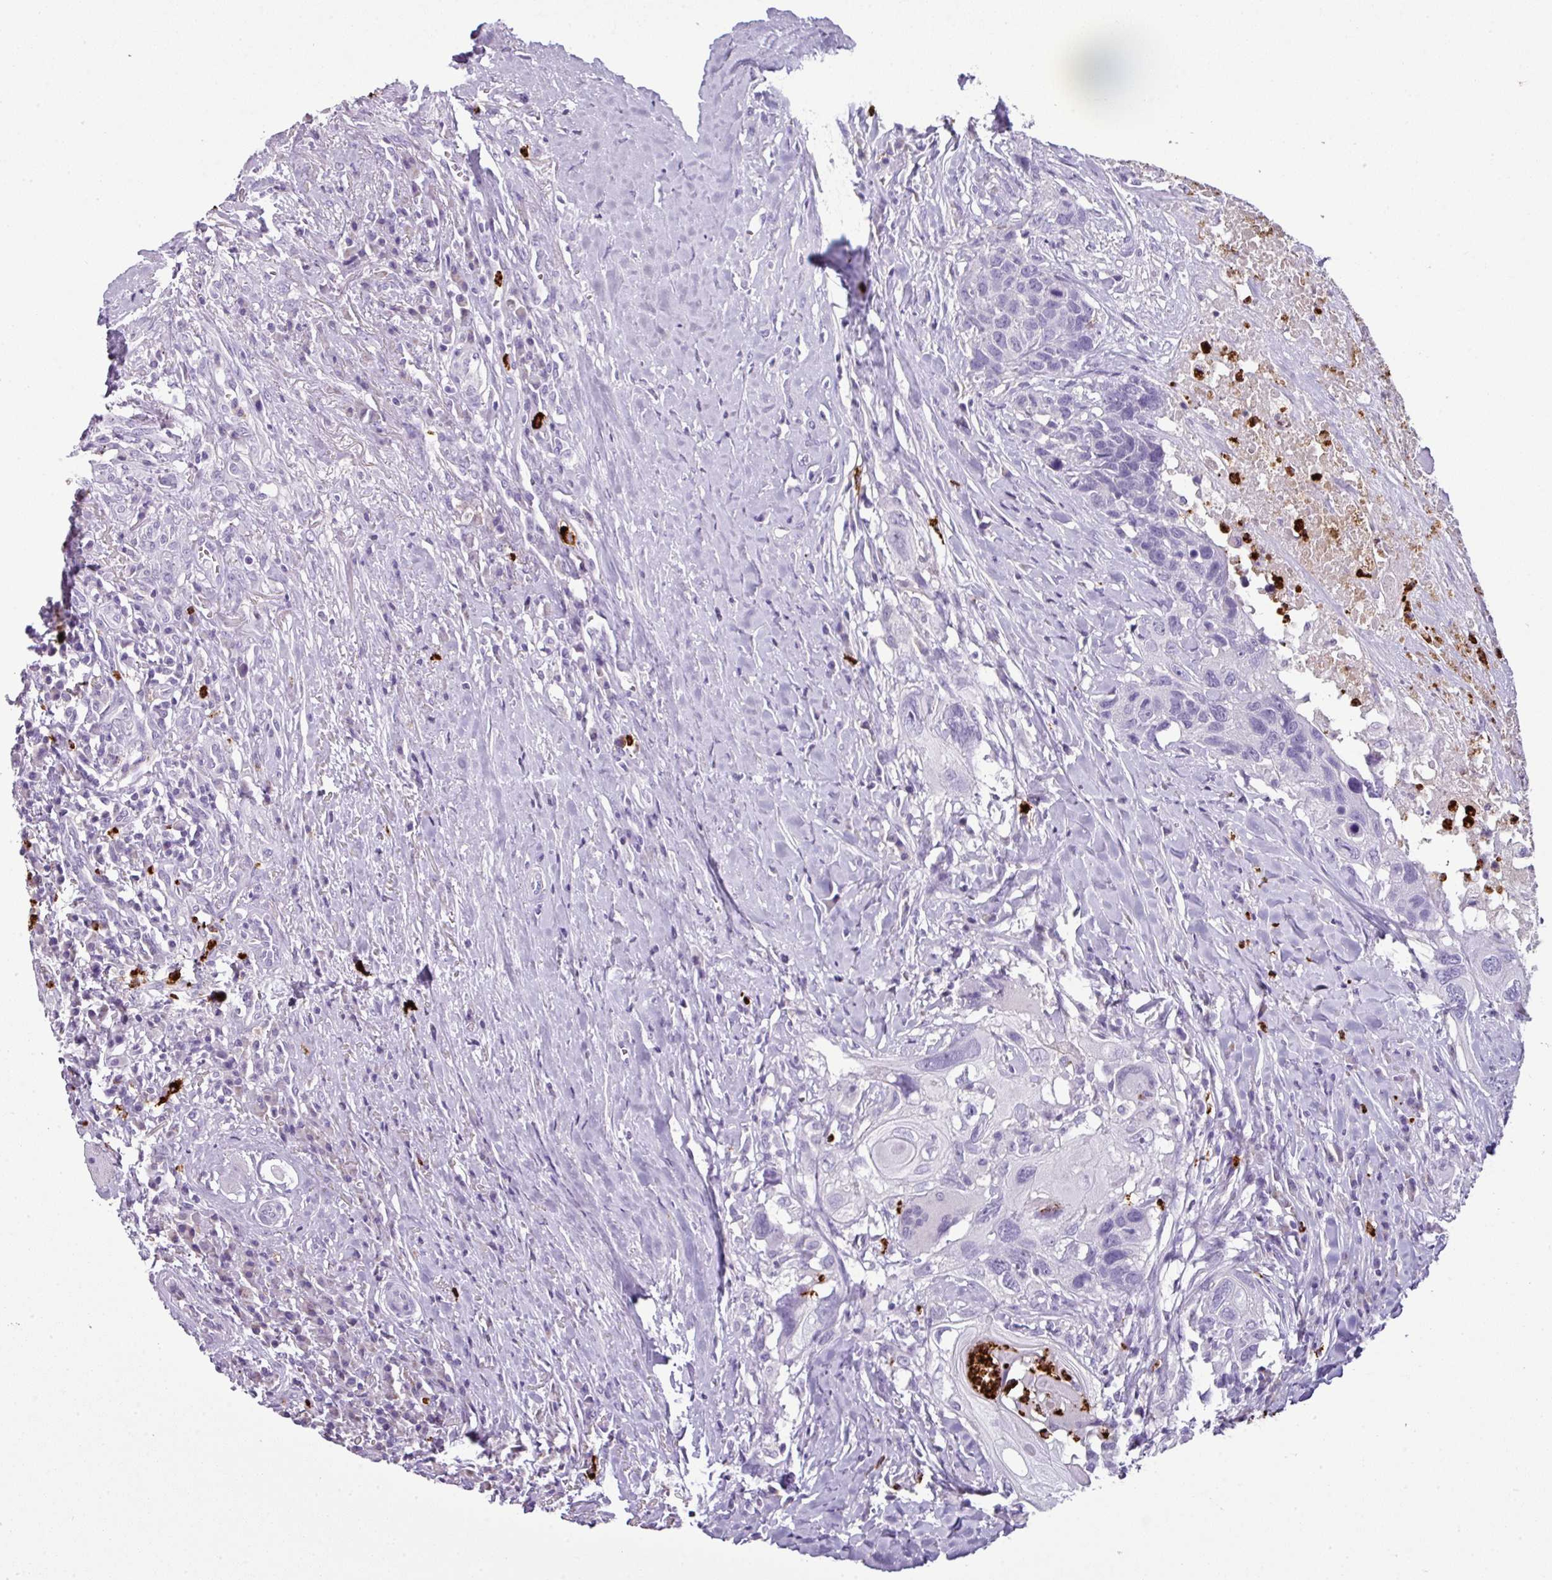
{"staining": {"intensity": "negative", "quantity": "none", "location": "none"}, "tissue": "head and neck cancer", "cell_type": "Tumor cells", "image_type": "cancer", "snomed": [{"axis": "morphology", "description": "Squamous cell carcinoma, NOS"}, {"axis": "topography", "description": "Head-Neck"}], "caption": "The histopathology image demonstrates no significant staining in tumor cells of head and neck squamous cell carcinoma.", "gene": "CTSG", "patient": {"sex": "male", "age": 66}}